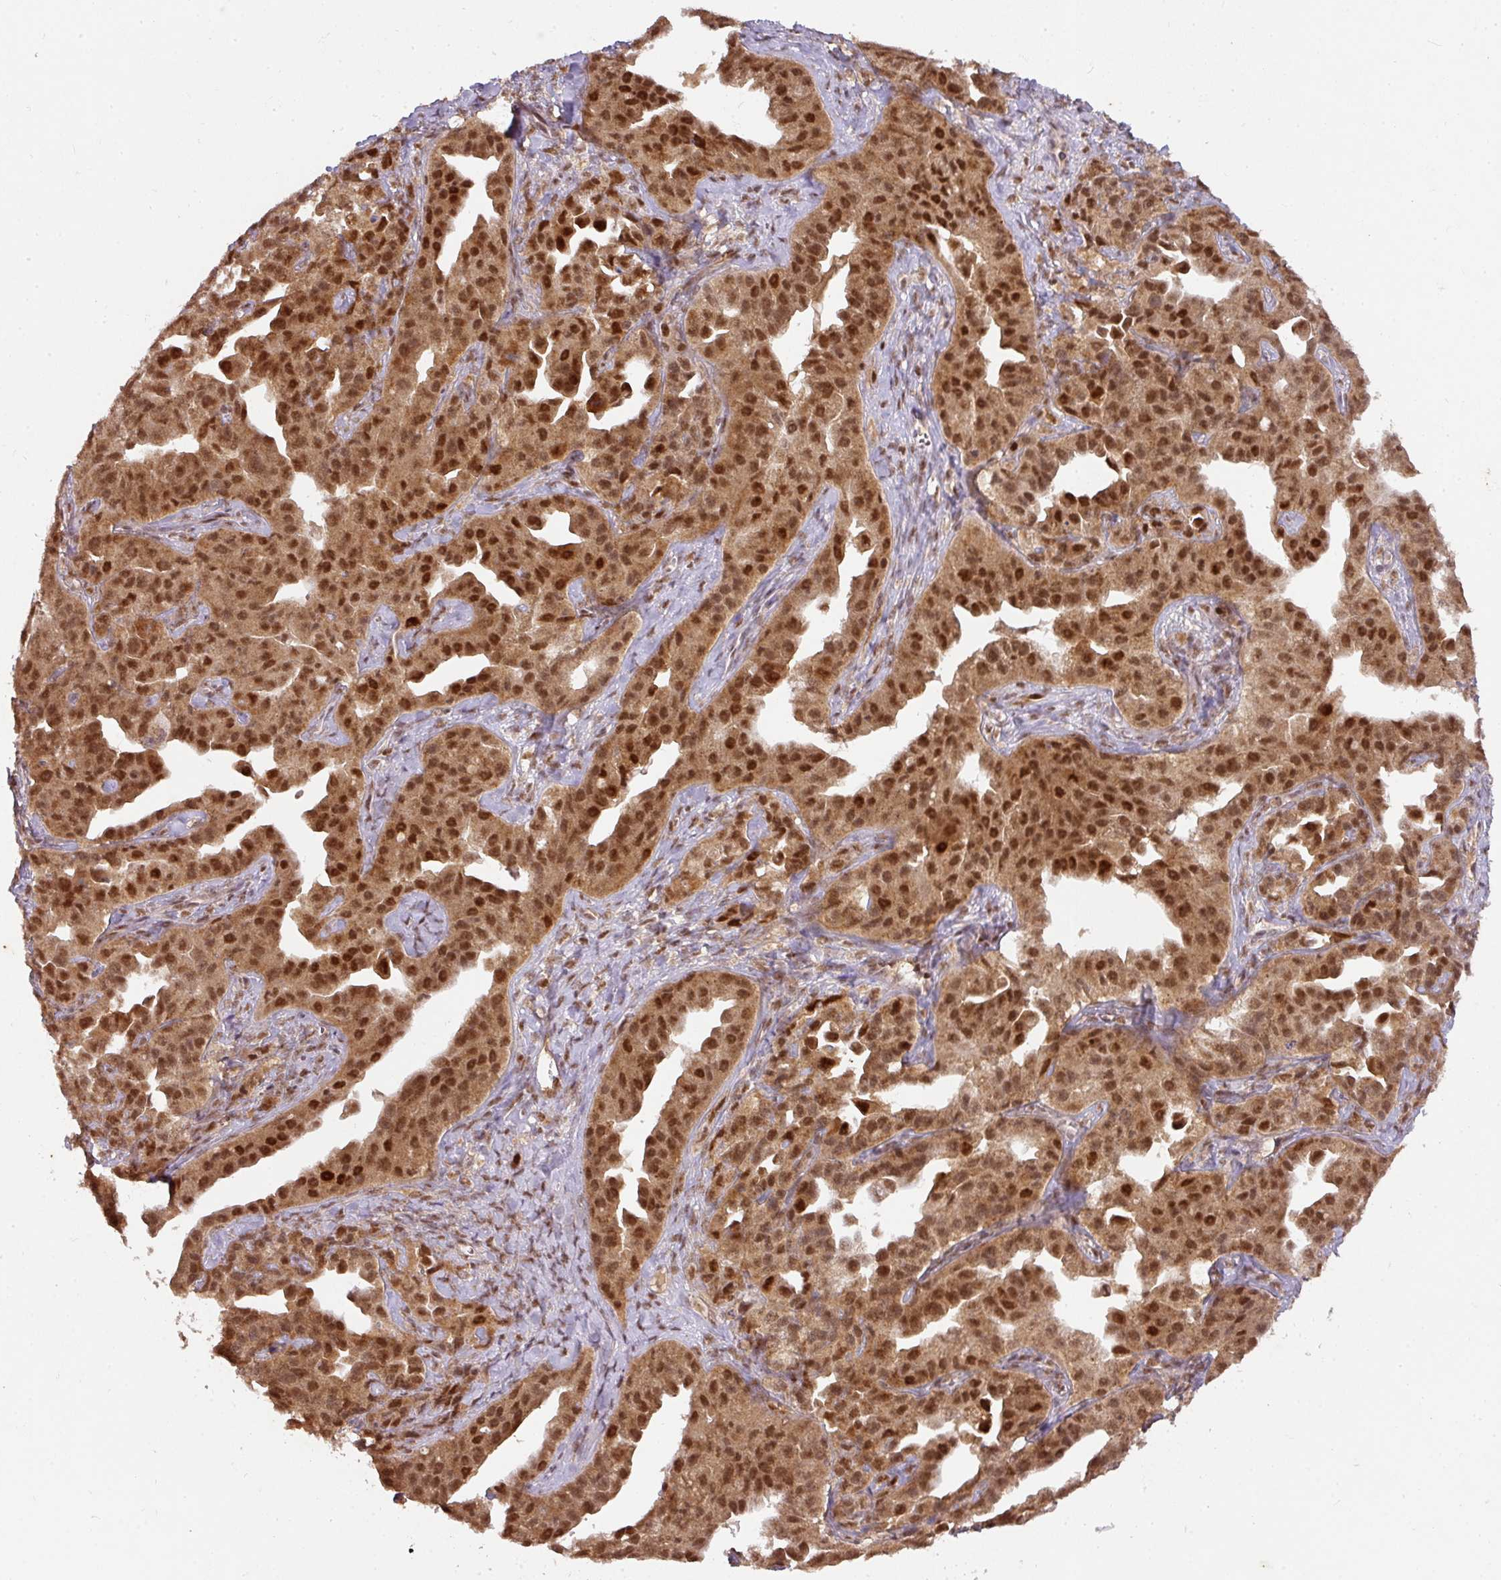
{"staining": {"intensity": "strong", "quantity": ">75%", "location": "cytoplasmic/membranous,nuclear"}, "tissue": "ovarian cancer", "cell_type": "Tumor cells", "image_type": "cancer", "snomed": [{"axis": "morphology", "description": "Cystadenocarcinoma, serous, NOS"}, {"axis": "topography", "description": "Ovary"}], "caption": "A micrograph of human ovarian cancer stained for a protein displays strong cytoplasmic/membranous and nuclear brown staining in tumor cells.", "gene": "RANBP9", "patient": {"sex": "female", "age": 75}}